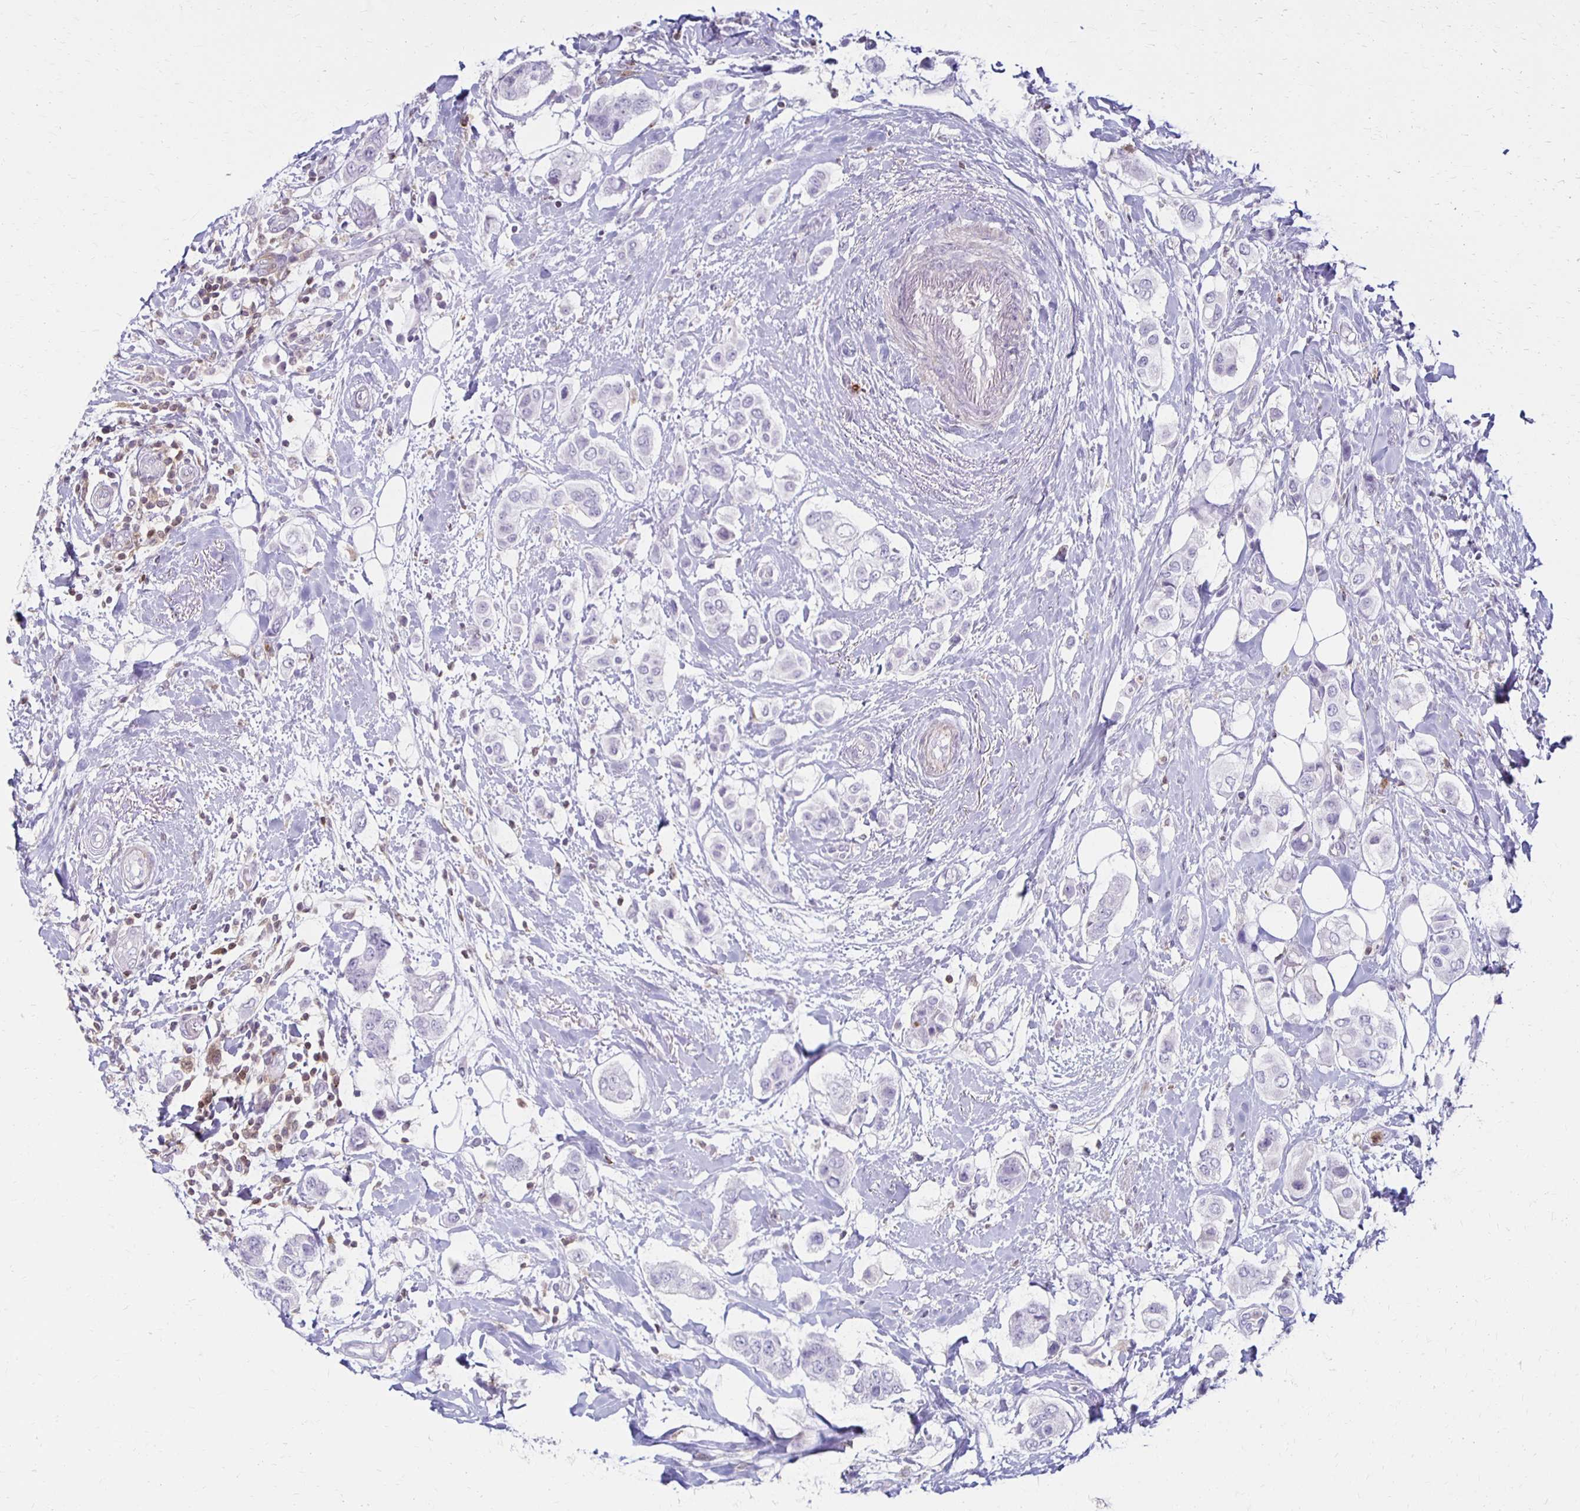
{"staining": {"intensity": "negative", "quantity": "none", "location": "none"}, "tissue": "breast cancer", "cell_type": "Tumor cells", "image_type": "cancer", "snomed": [{"axis": "morphology", "description": "Lobular carcinoma"}, {"axis": "topography", "description": "Breast"}], "caption": "Tumor cells show no significant staining in lobular carcinoma (breast).", "gene": "CCL21", "patient": {"sex": "female", "age": 51}}